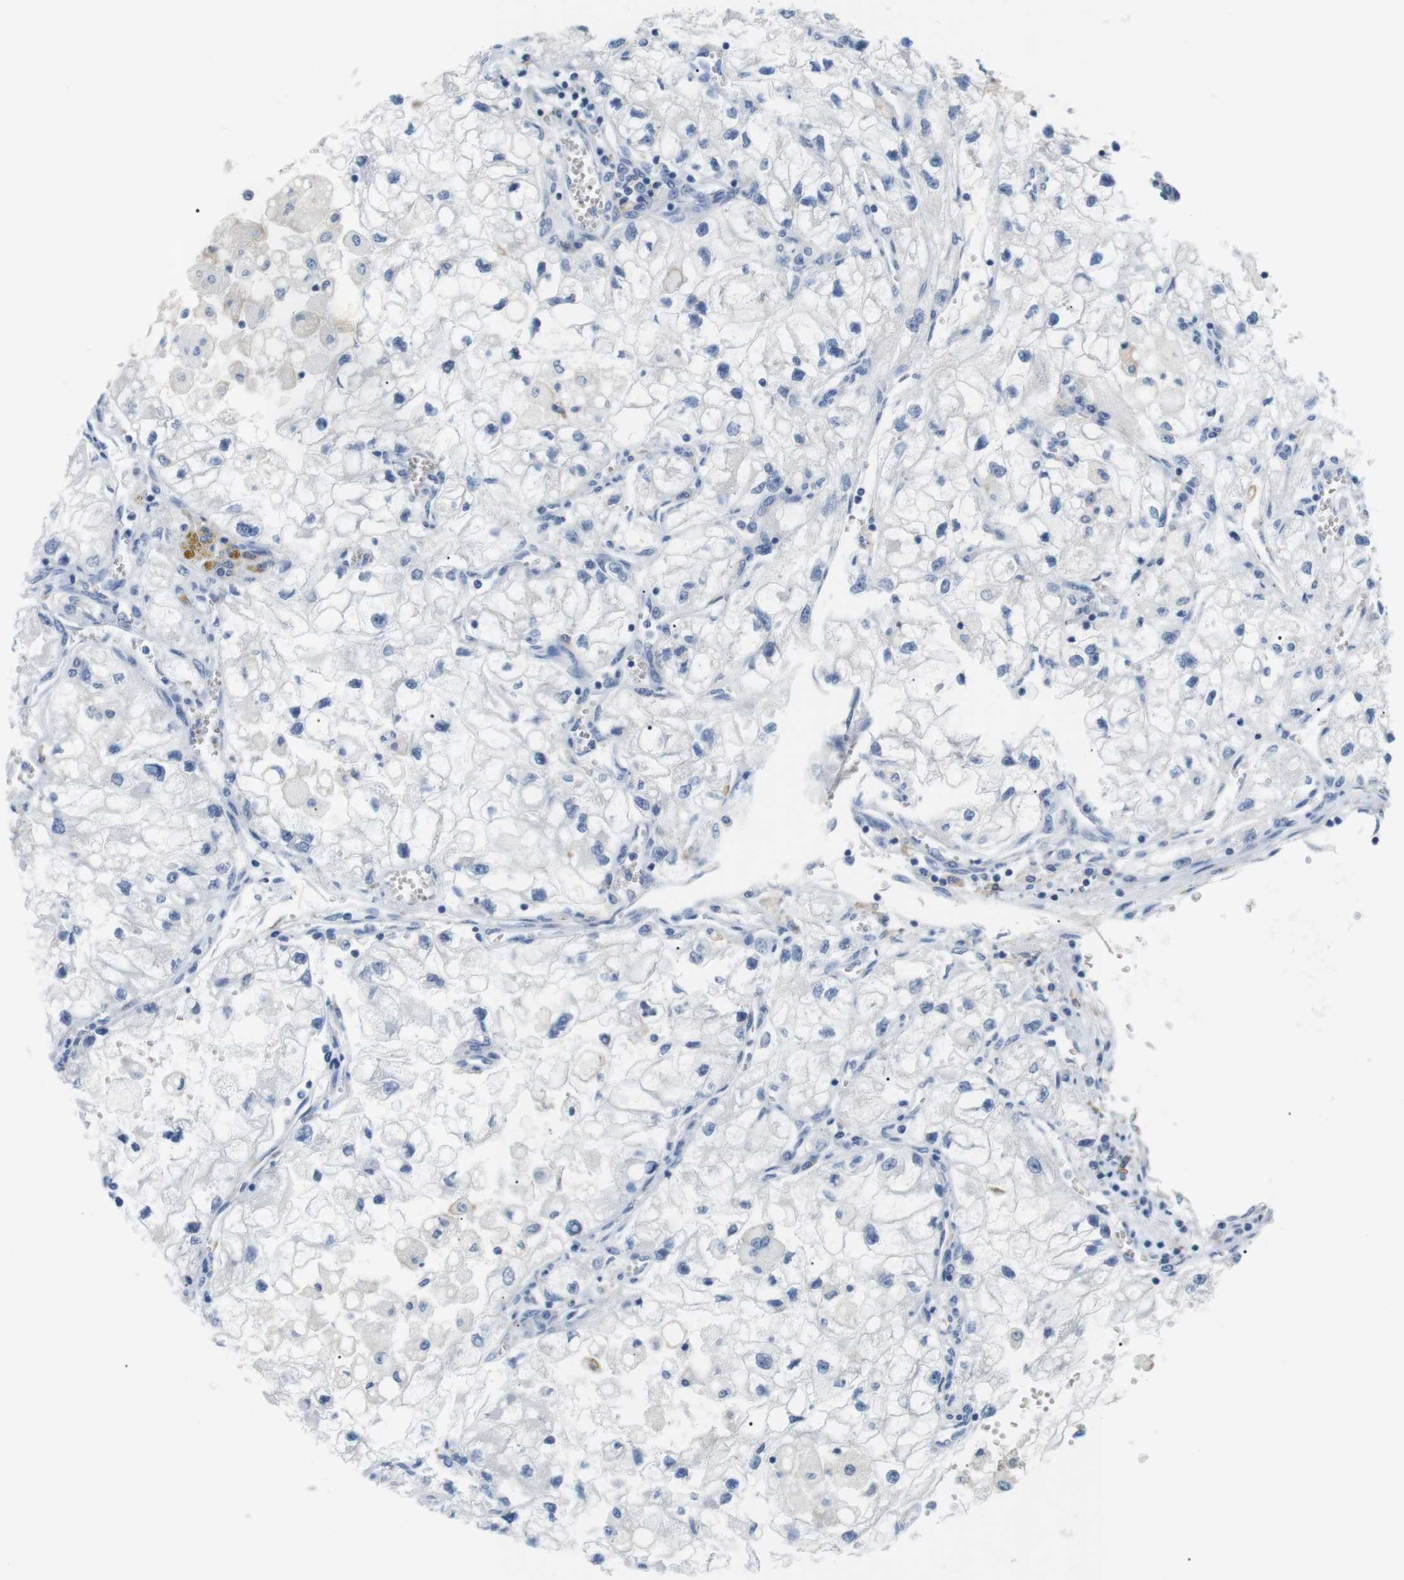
{"staining": {"intensity": "negative", "quantity": "none", "location": "none"}, "tissue": "renal cancer", "cell_type": "Tumor cells", "image_type": "cancer", "snomed": [{"axis": "morphology", "description": "Adenocarcinoma, NOS"}, {"axis": "topography", "description": "Kidney"}], "caption": "Immunohistochemical staining of adenocarcinoma (renal) demonstrates no significant positivity in tumor cells.", "gene": "FCGRT", "patient": {"sex": "female", "age": 70}}